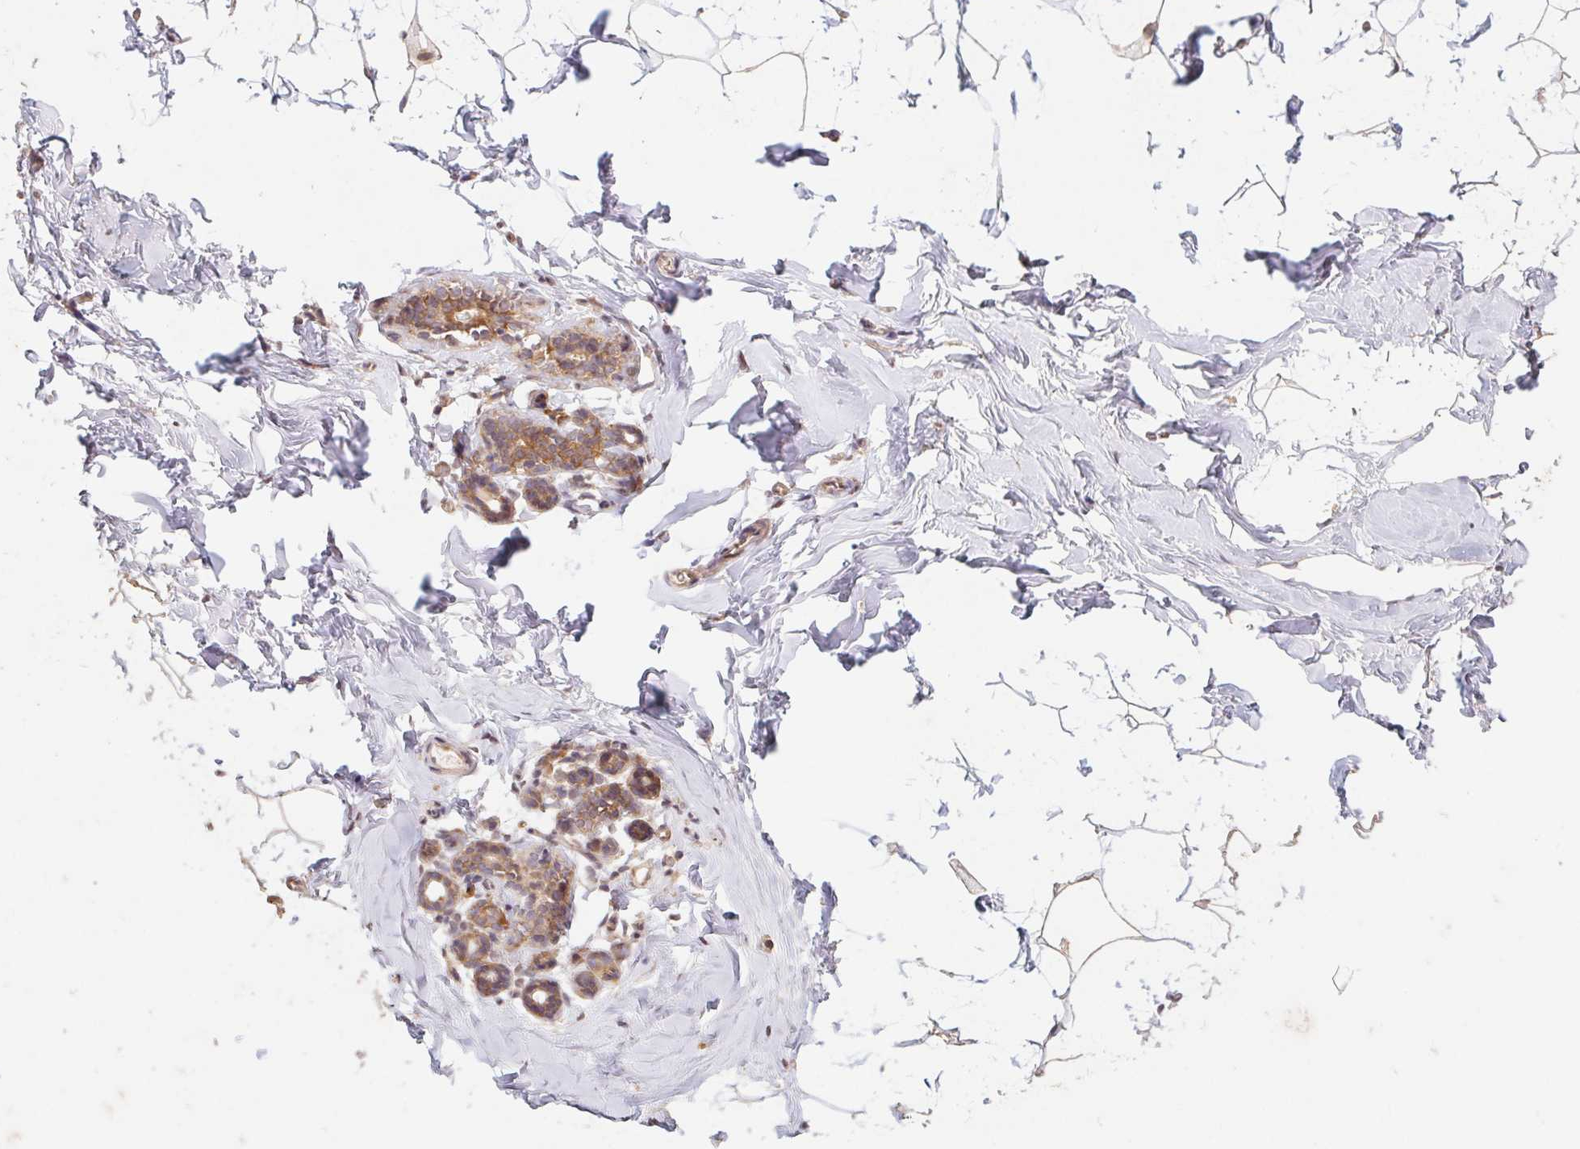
{"staining": {"intensity": "weak", "quantity": ">75%", "location": "cytoplasmic/membranous"}, "tissue": "breast", "cell_type": "Adipocytes", "image_type": "normal", "snomed": [{"axis": "morphology", "description": "Normal tissue, NOS"}, {"axis": "topography", "description": "Breast"}], "caption": "Protein analysis of benign breast demonstrates weak cytoplasmic/membranous positivity in about >75% of adipocytes. Nuclei are stained in blue.", "gene": "RPL27A", "patient": {"sex": "female", "age": 32}}